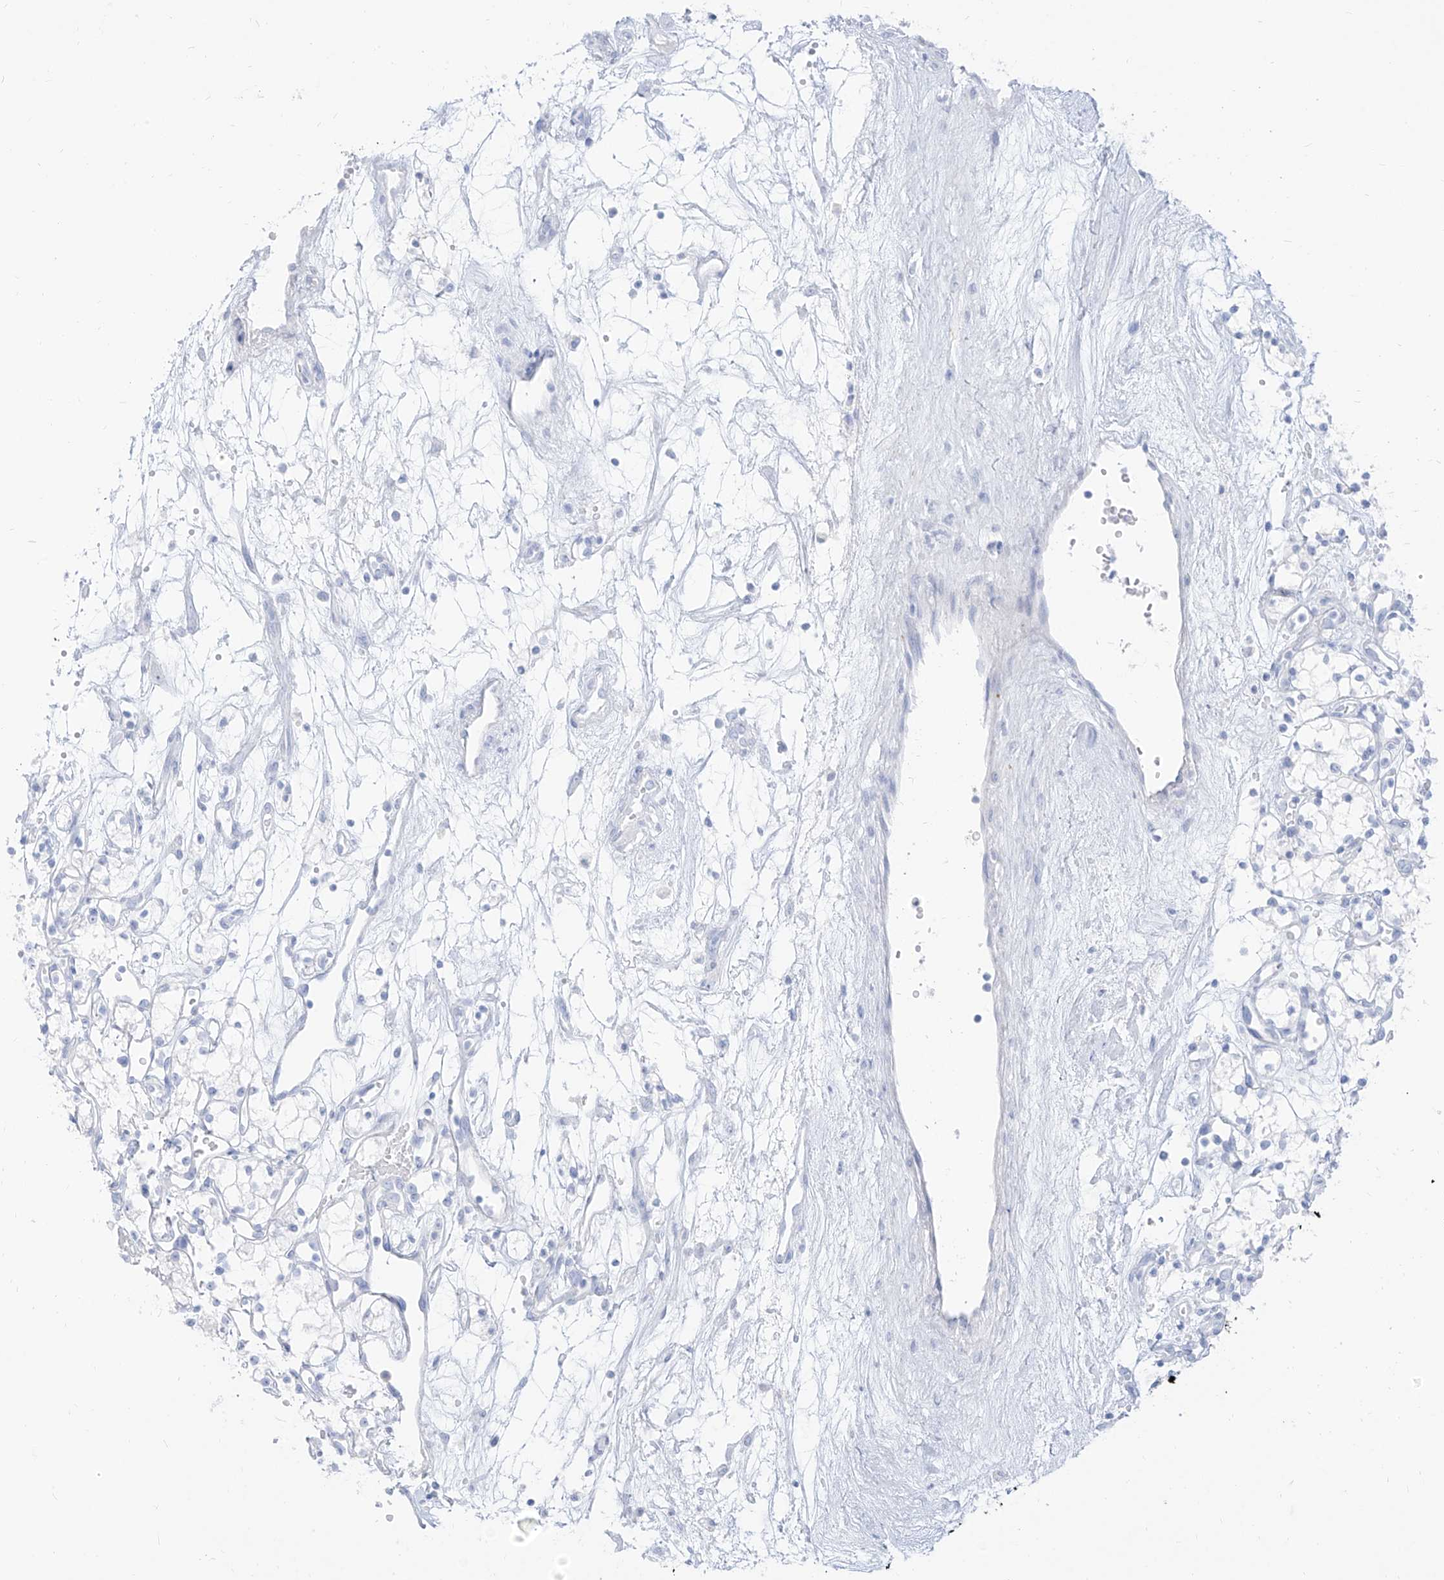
{"staining": {"intensity": "negative", "quantity": "none", "location": "none"}, "tissue": "renal cancer", "cell_type": "Tumor cells", "image_type": "cancer", "snomed": [{"axis": "morphology", "description": "Adenocarcinoma, NOS"}, {"axis": "topography", "description": "Kidney"}], "caption": "Tumor cells show no significant staining in renal adenocarcinoma.", "gene": "ARHGEF40", "patient": {"sex": "male", "age": 59}}